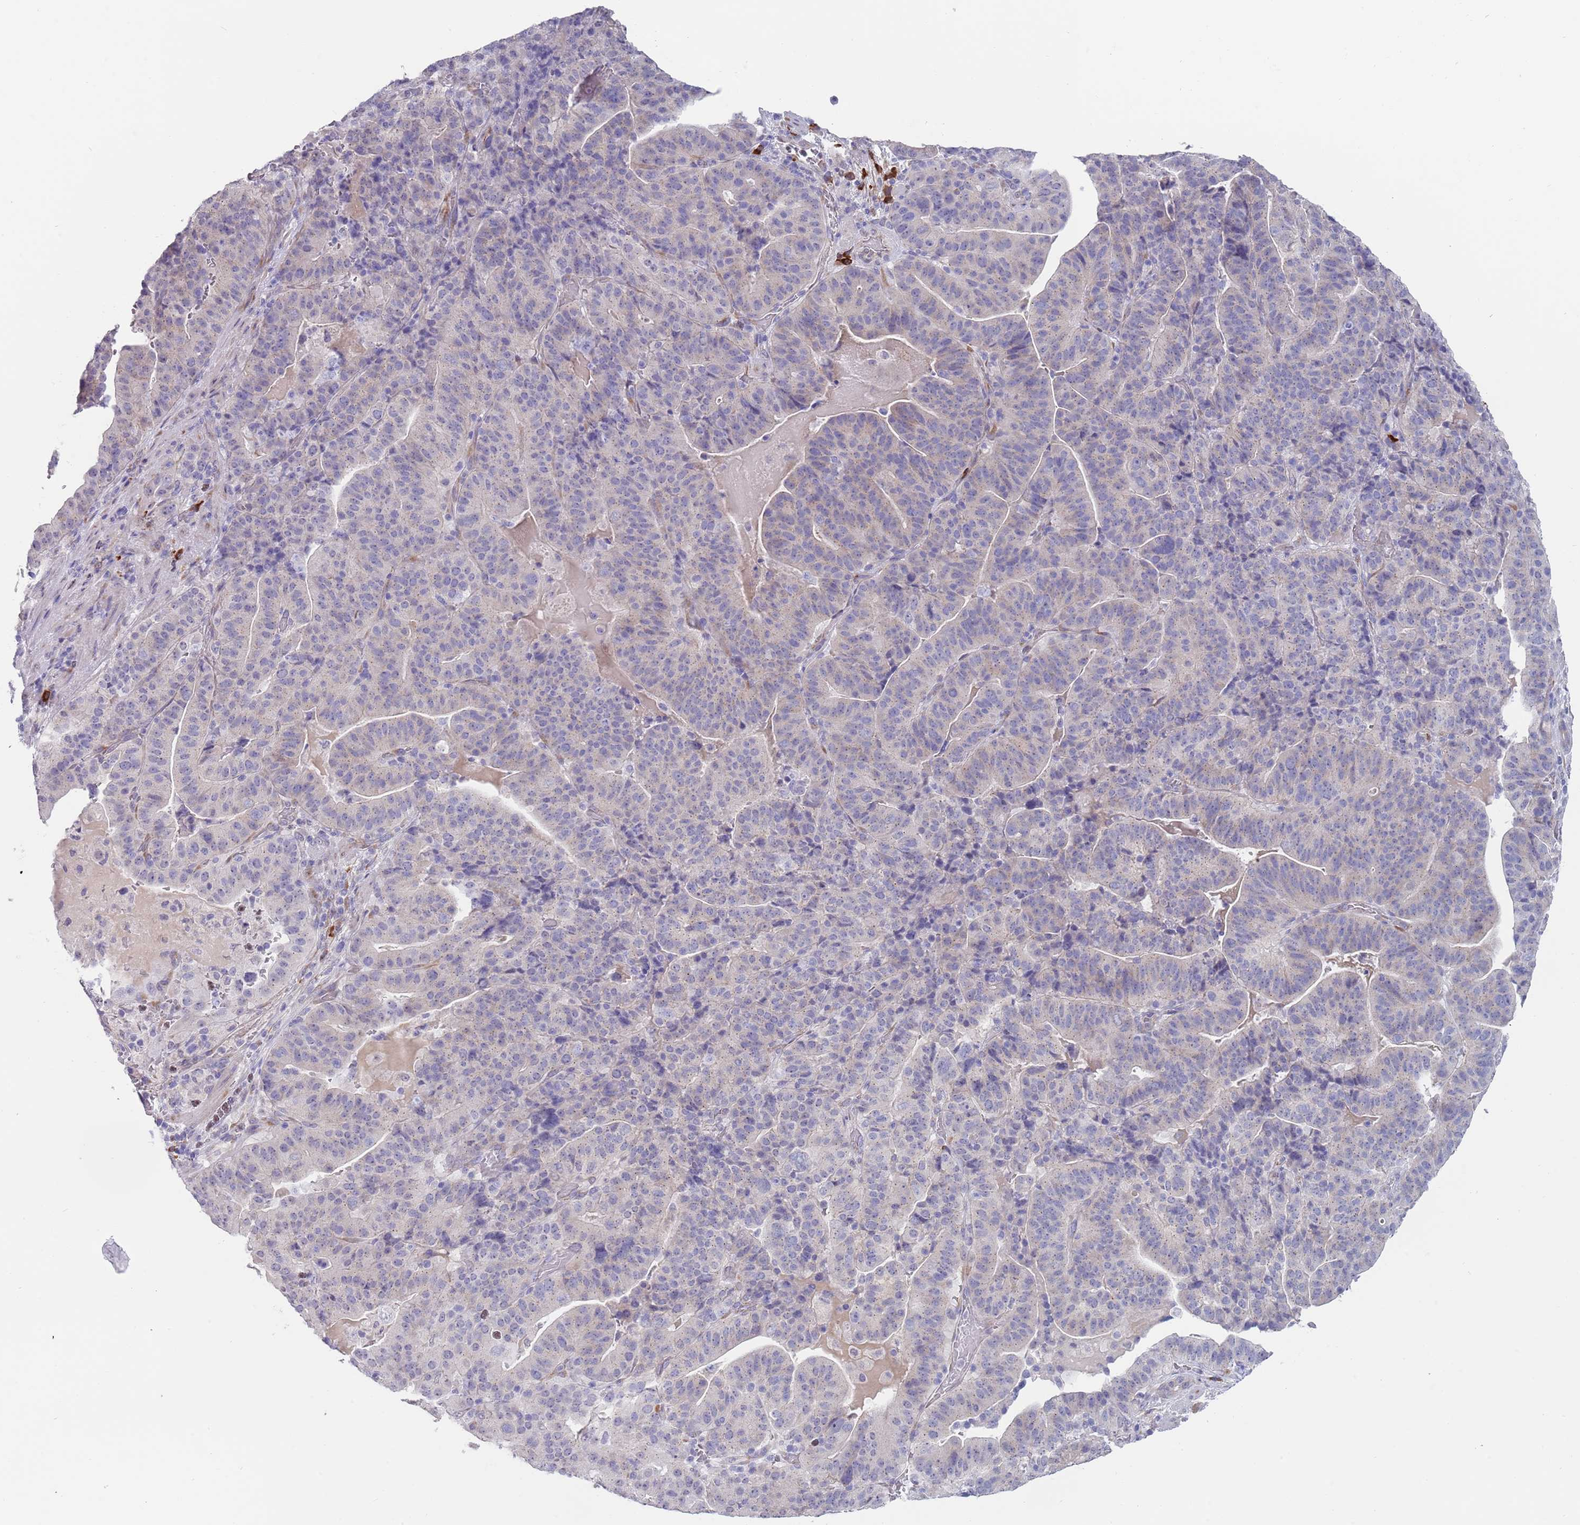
{"staining": {"intensity": "negative", "quantity": "none", "location": "none"}, "tissue": "stomach cancer", "cell_type": "Tumor cells", "image_type": "cancer", "snomed": [{"axis": "morphology", "description": "Adenocarcinoma, NOS"}, {"axis": "topography", "description": "Stomach"}], "caption": "Immunohistochemistry image of neoplastic tissue: human stomach adenocarcinoma stained with DAB demonstrates no significant protein staining in tumor cells. (DAB (3,3'-diaminobenzidine) immunohistochemistry (IHC) visualized using brightfield microscopy, high magnification).", "gene": "TNRC6C", "patient": {"sex": "male", "age": 48}}